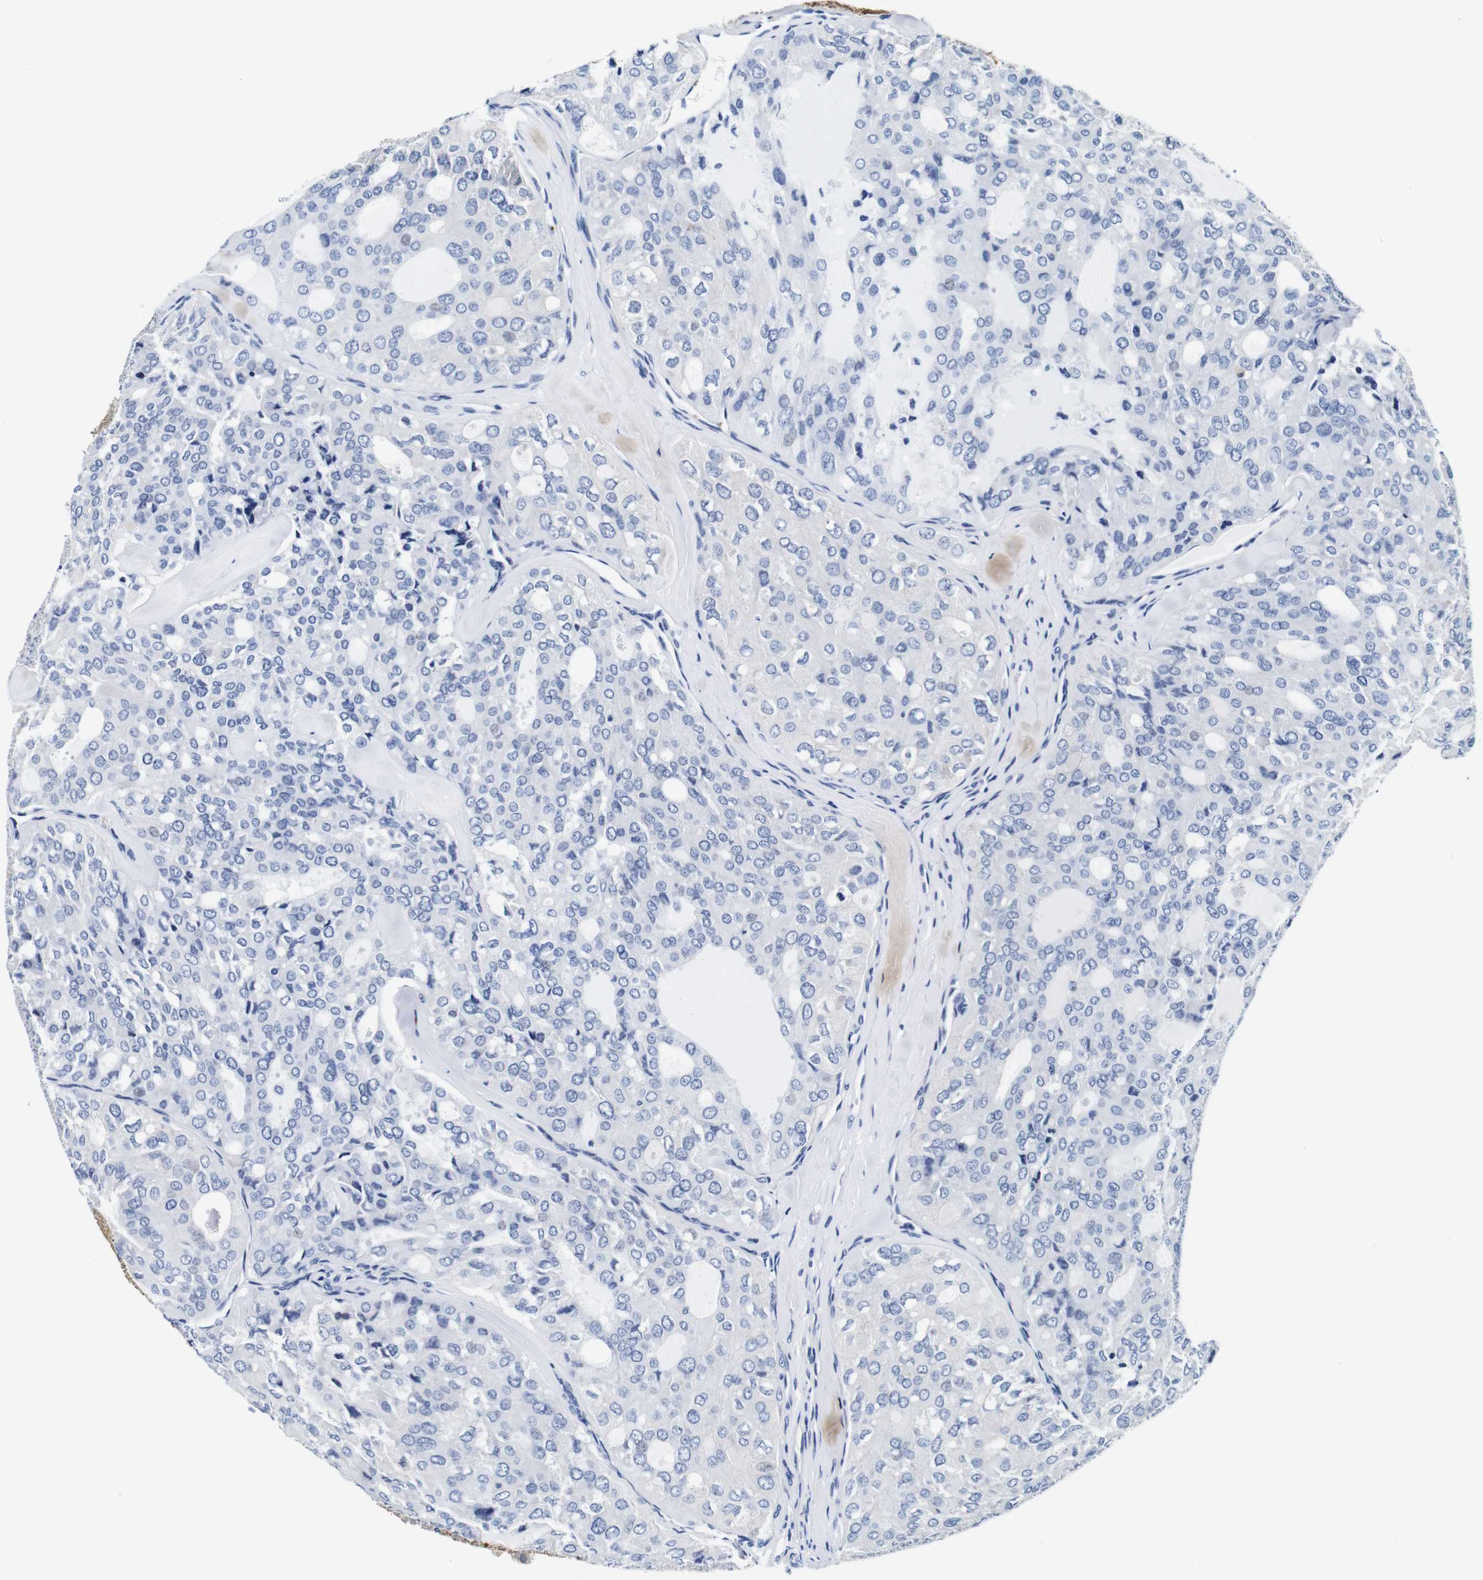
{"staining": {"intensity": "negative", "quantity": "none", "location": "none"}, "tissue": "thyroid cancer", "cell_type": "Tumor cells", "image_type": "cancer", "snomed": [{"axis": "morphology", "description": "Follicular adenoma carcinoma, NOS"}, {"axis": "topography", "description": "Thyroid gland"}], "caption": "Tumor cells are negative for brown protein staining in thyroid cancer (follicular adenoma carcinoma). (DAB (3,3'-diaminobenzidine) immunohistochemistry with hematoxylin counter stain).", "gene": "GP1BA", "patient": {"sex": "male", "age": 75}}